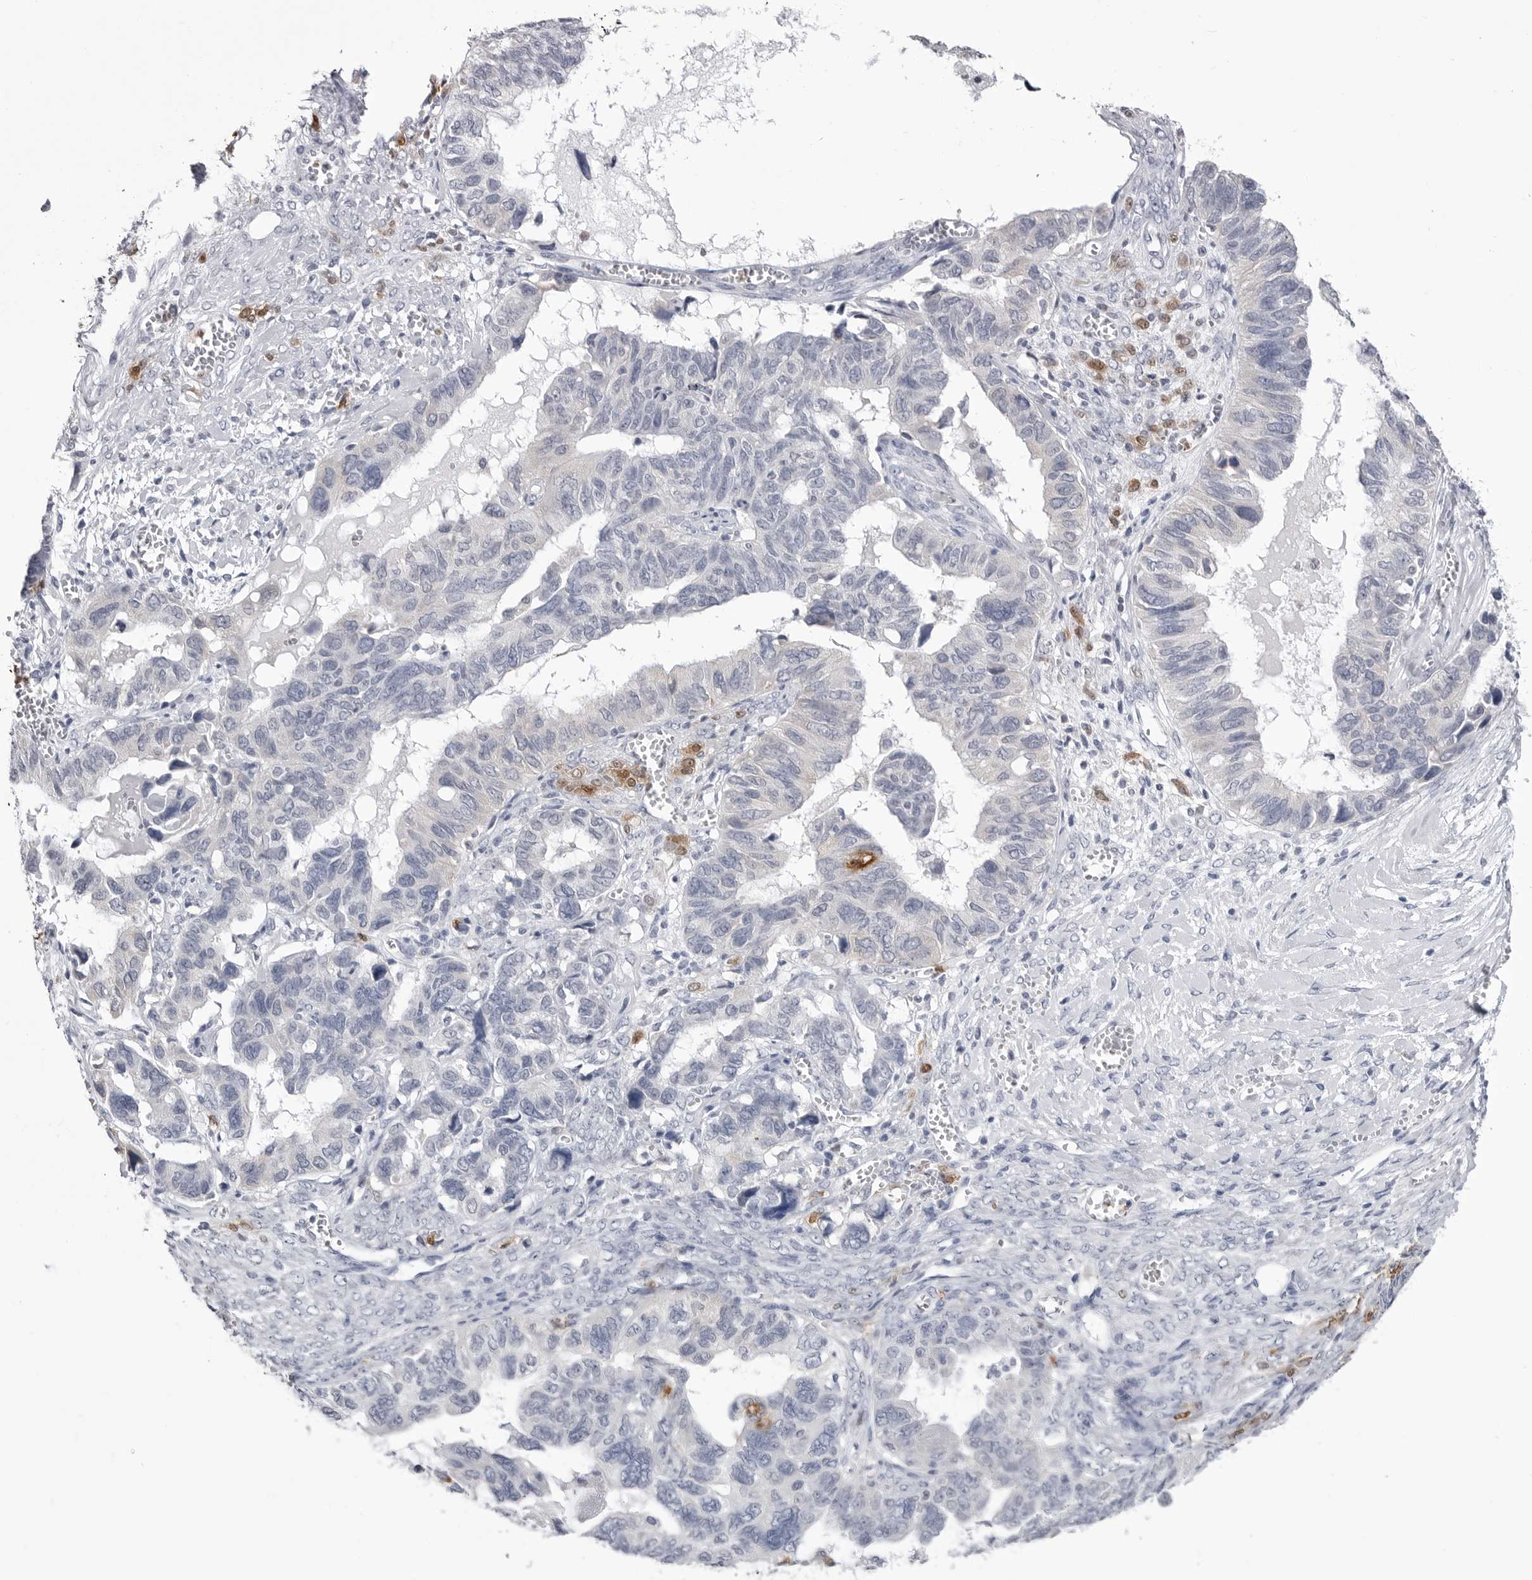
{"staining": {"intensity": "negative", "quantity": "none", "location": "none"}, "tissue": "ovarian cancer", "cell_type": "Tumor cells", "image_type": "cancer", "snomed": [{"axis": "morphology", "description": "Cystadenocarcinoma, serous, NOS"}, {"axis": "topography", "description": "Ovary"}], "caption": "Immunohistochemistry histopathology image of ovarian cancer stained for a protein (brown), which displays no staining in tumor cells.", "gene": "STAP2", "patient": {"sex": "female", "age": 79}}